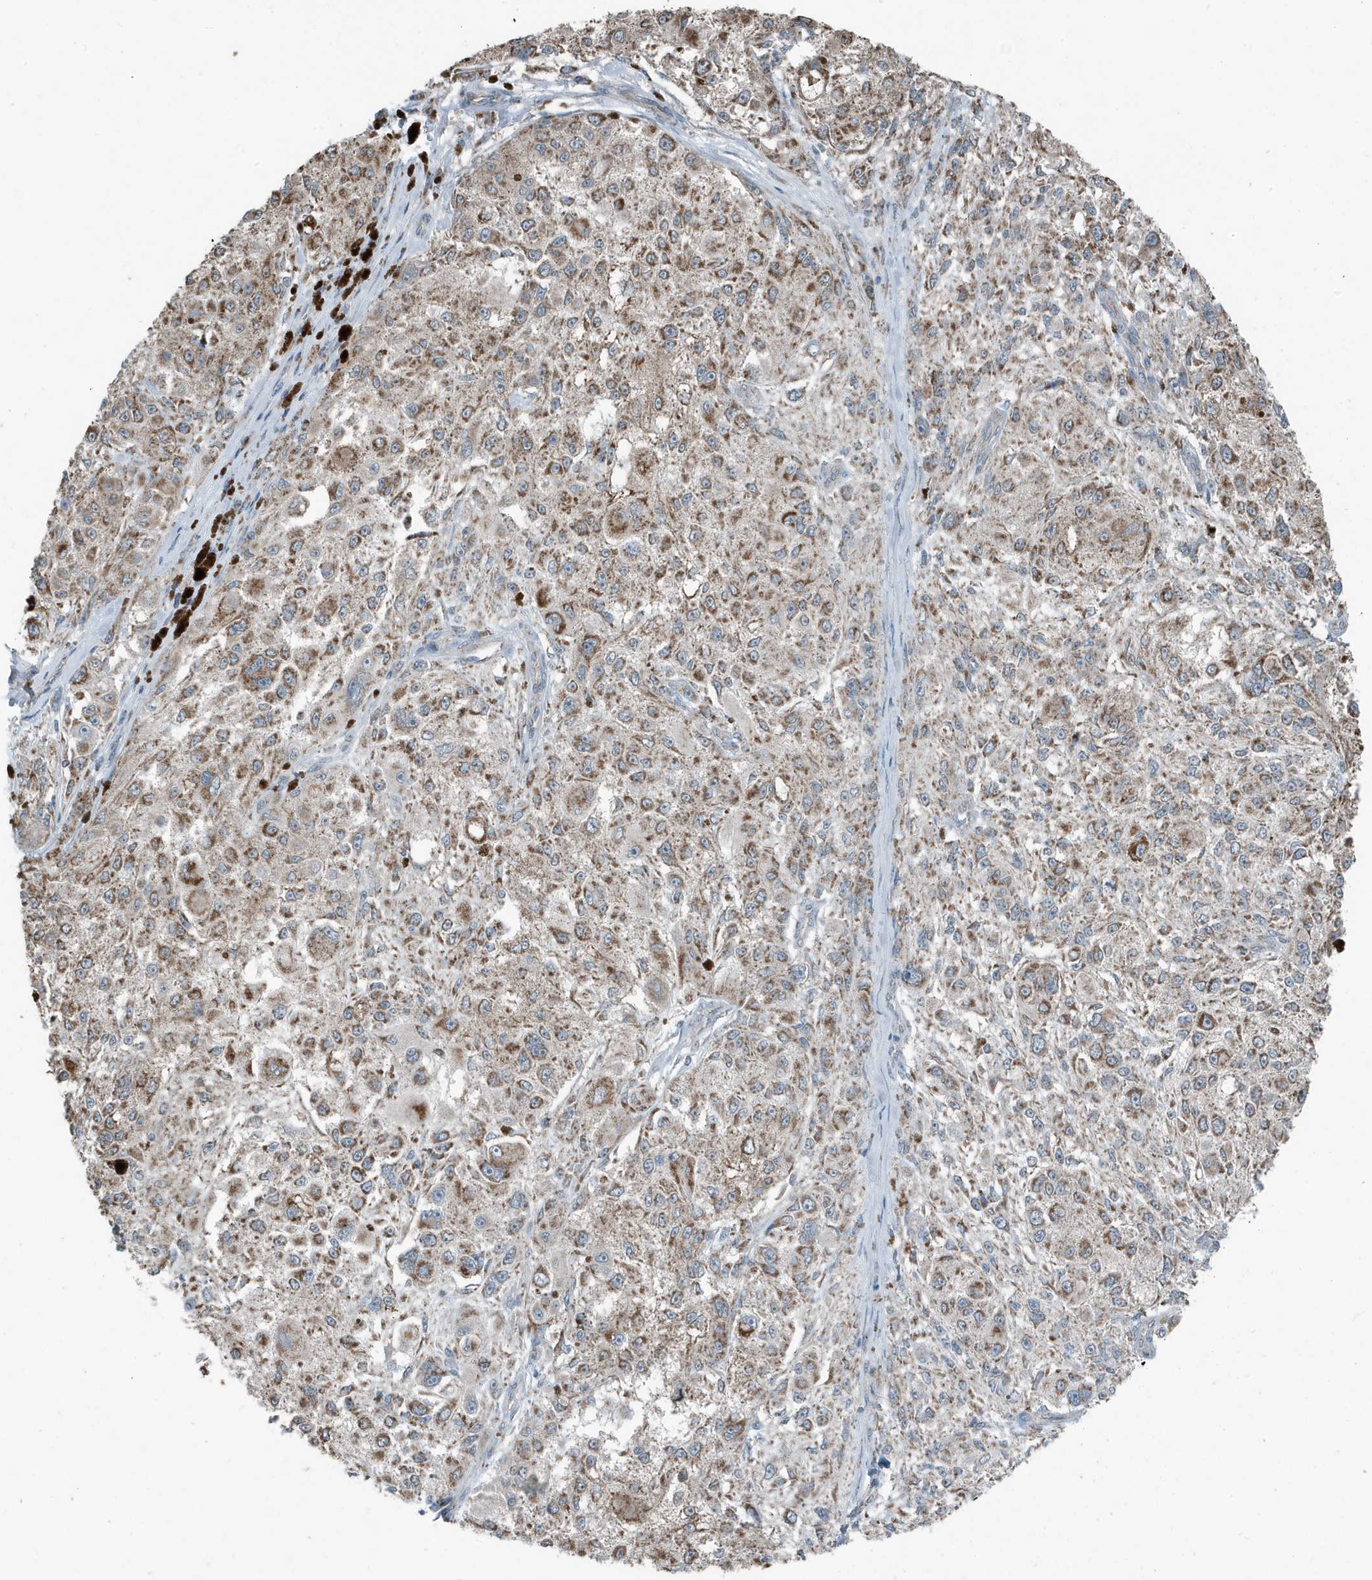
{"staining": {"intensity": "moderate", "quantity": ">75%", "location": "cytoplasmic/membranous"}, "tissue": "melanoma", "cell_type": "Tumor cells", "image_type": "cancer", "snomed": [{"axis": "morphology", "description": "Necrosis, NOS"}, {"axis": "morphology", "description": "Malignant melanoma, NOS"}, {"axis": "topography", "description": "Skin"}], "caption": "Malignant melanoma was stained to show a protein in brown. There is medium levels of moderate cytoplasmic/membranous positivity in about >75% of tumor cells. The staining is performed using DAB (3,3'-diaminobenzidine) brown chromogen to label protein expression. The nuclei are counter-stained blue using hematoxylin.", "gene": "MT-CYB", "patient": {"sex": "female", "age": 87}}